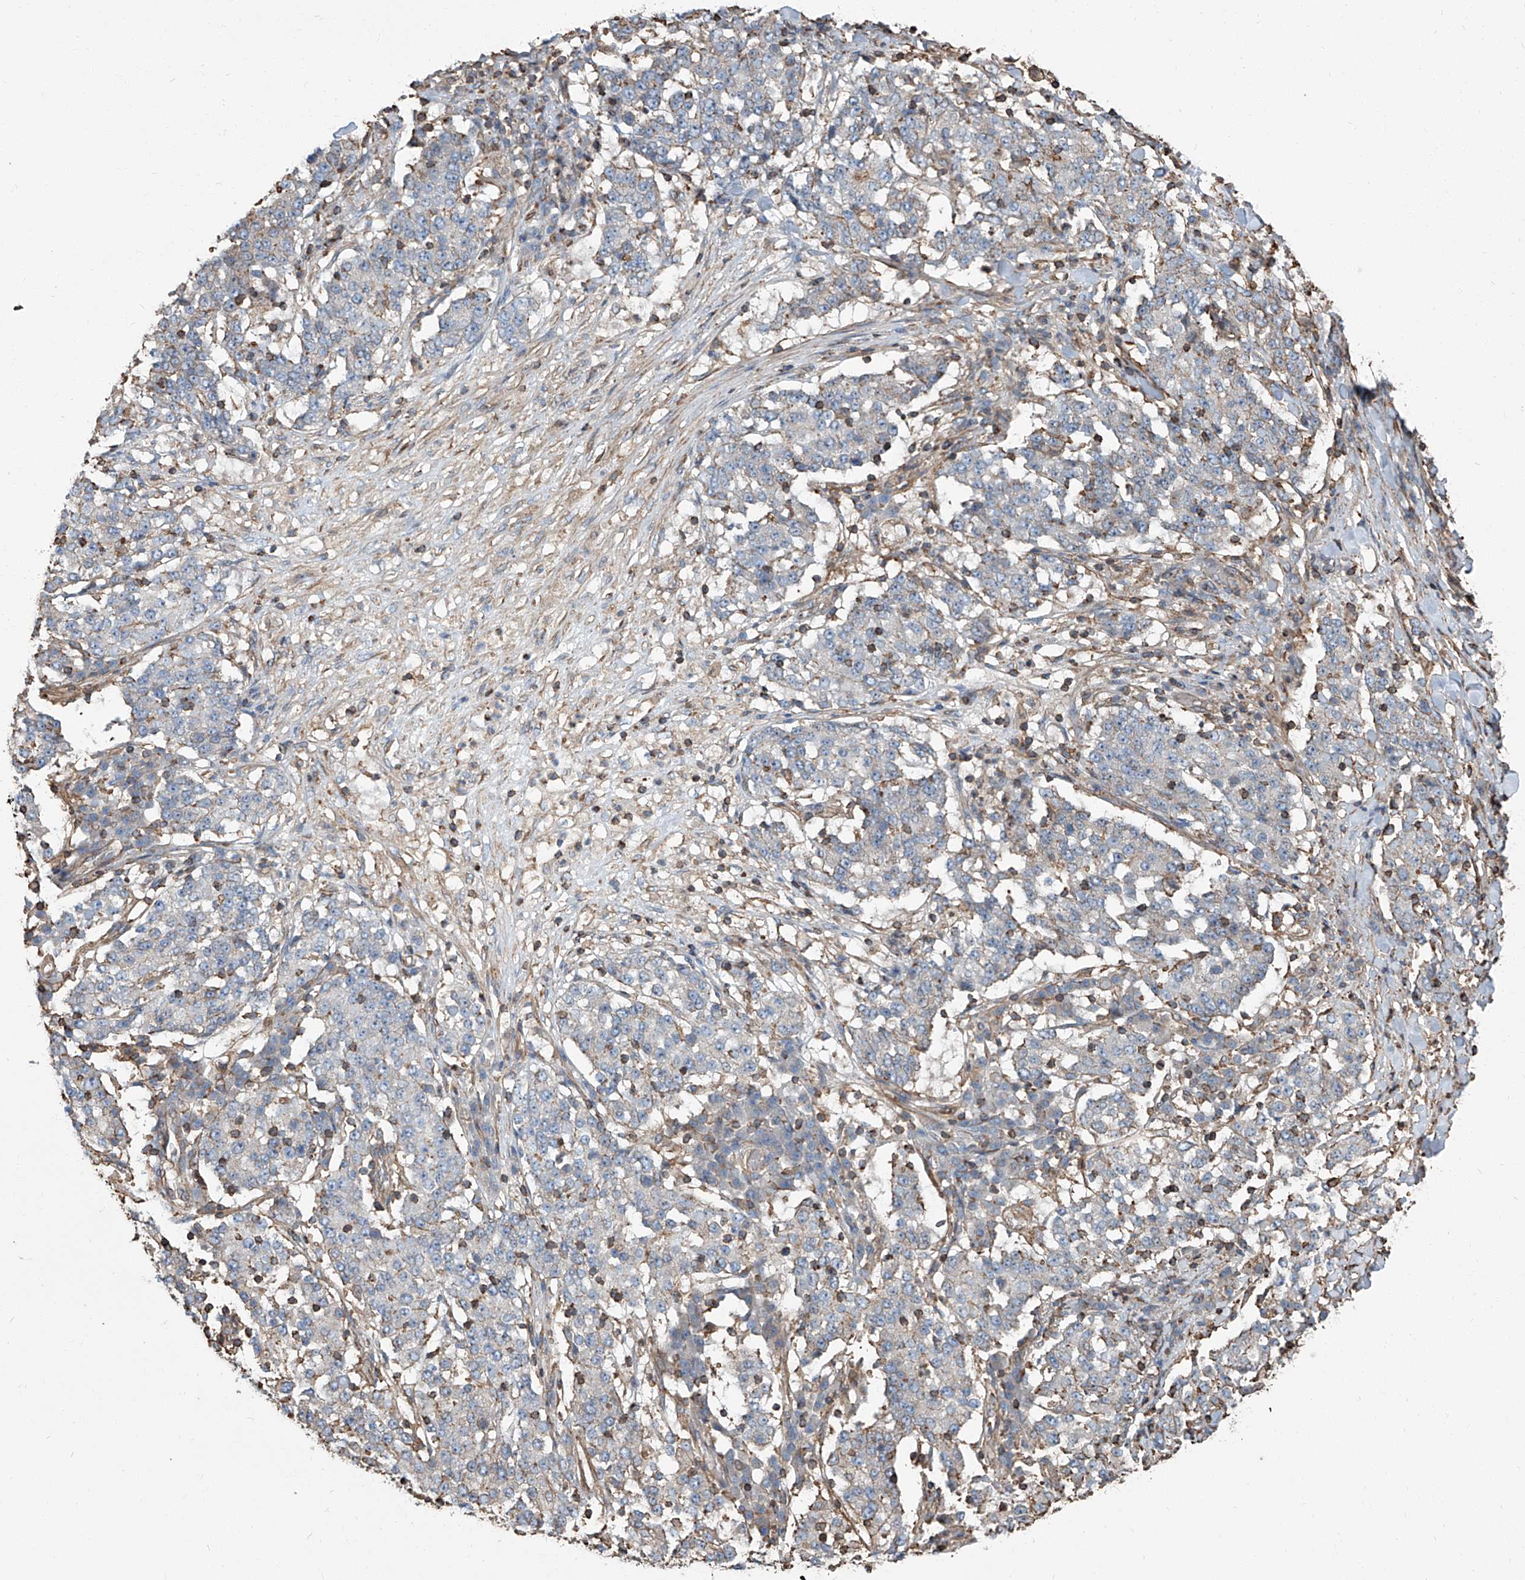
{"staining": {"intensity": "negative", "quantity": "none", "location": "none"}, "tissue": "stomach cancer", "cell_type": "Tumor cells", "image_type": "cancer", "snomed": [{"axis": "morphology", "description": "Adenocarcinoma, NOS"}, {"axis": "topography", "description": "Stomach"}], "caption": "Tumor cells show no significant protein staining in stomach cancer.", "gene": "PIEZO2", "patient": {"sex": "male", "age": 59}}